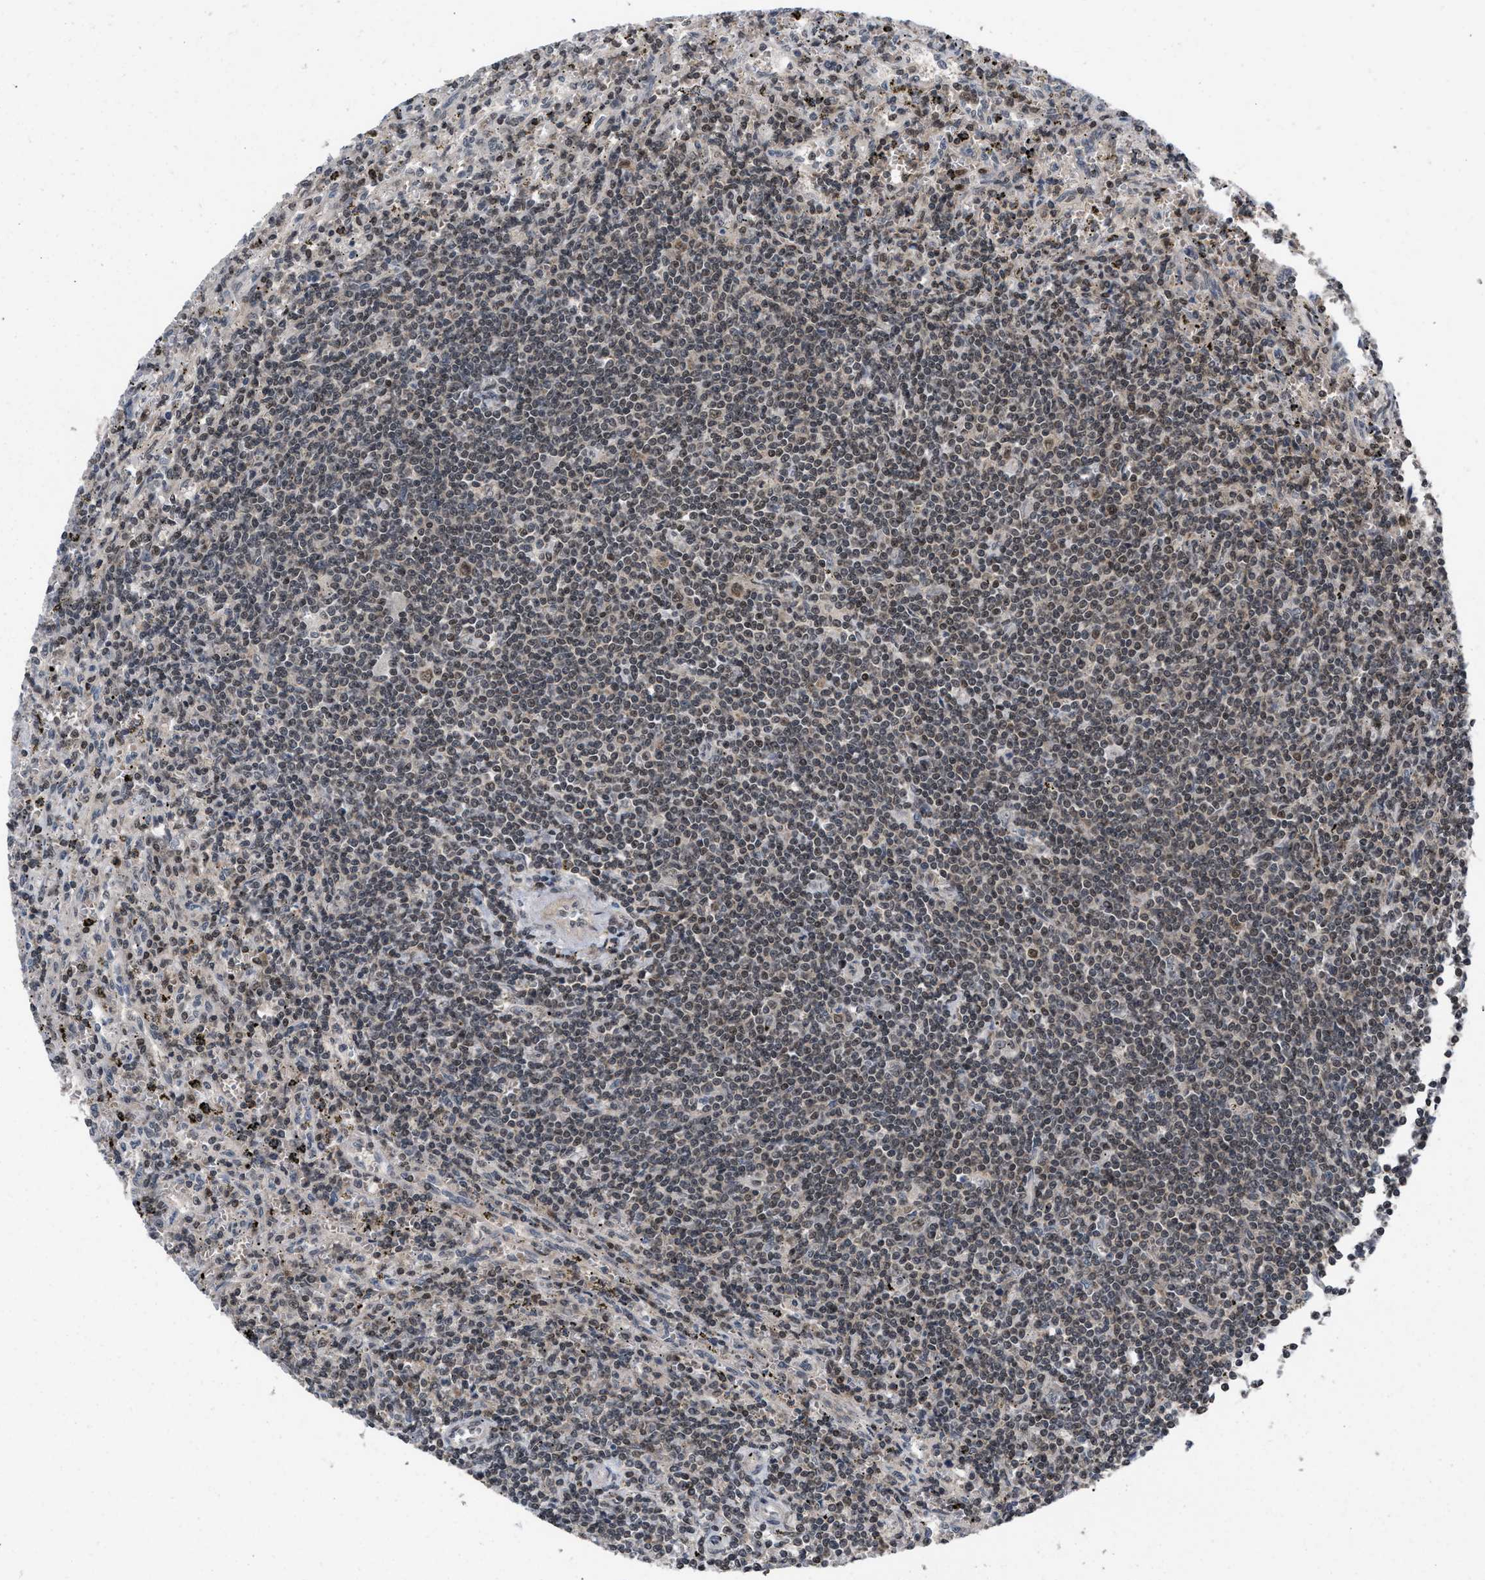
{"staining": {"intensity": "moderate", "quantity": "<25%", "location": "nuclear"}, "tissue": "lymphoma", "cell_type": "Tumor cells", "image_type": "cancer", "snomed": [{"axis": "morphology", "description": "Malignant lymphoma, non-Hodgkin's type, Low grade"}, {"axis": "topography", "description": "Spleen"}], "caption": "DAB (3,3'-diaminobenzidine) immunohistochemical staining of human lymphoma displays moderate nuclear protein expression in about <25% of tumor cells.", "gene": "C9orf78", "patient": {"sex": "male", "age": 76}}